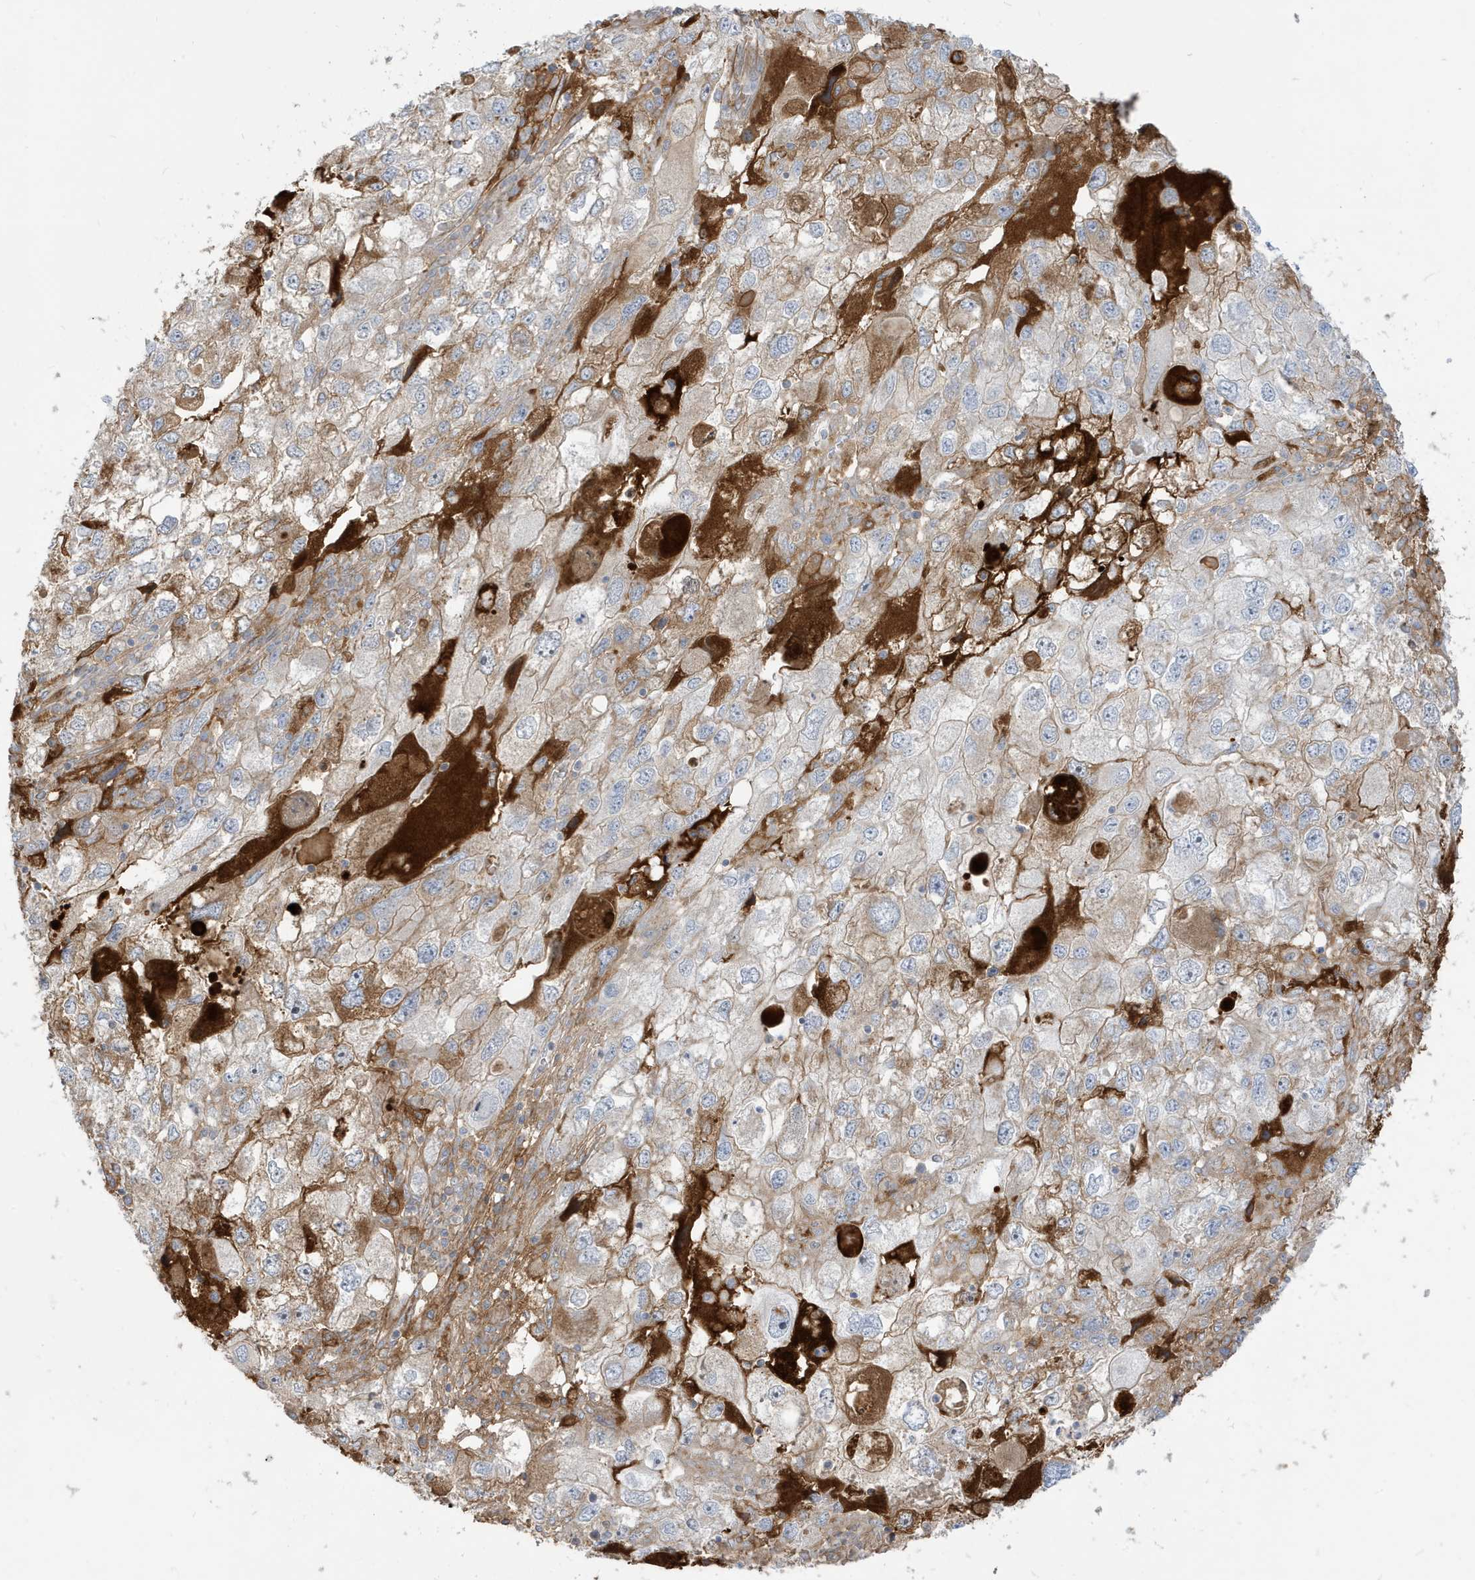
{"staining": {"intensity": "moderate", "quantity": "<25%", "location": "cytoplasmic/membranous"}, "tissue": "endometrial cancer", "cell_type": "Tumor cells", "image_type": "cancer", "snomed": [{"axis": "morphology", "description": "Adenocarcinoma, NOS"}, {"axis": "topography", "description": "Endometrium"}], "caption": "Brown immunohistochemical staining in endometrial adenocarcinoma demonstrates moderate cytoplasmic/membranous expression in about <25% of tumor cells. The staining was performed using DAB to visualize the protein expression in brown, while the nuclei were stained in blue with hematoxylin (Magnification: 20x).", "gene": "IFT57", "patient": {"sex": "female", "age": 49}}